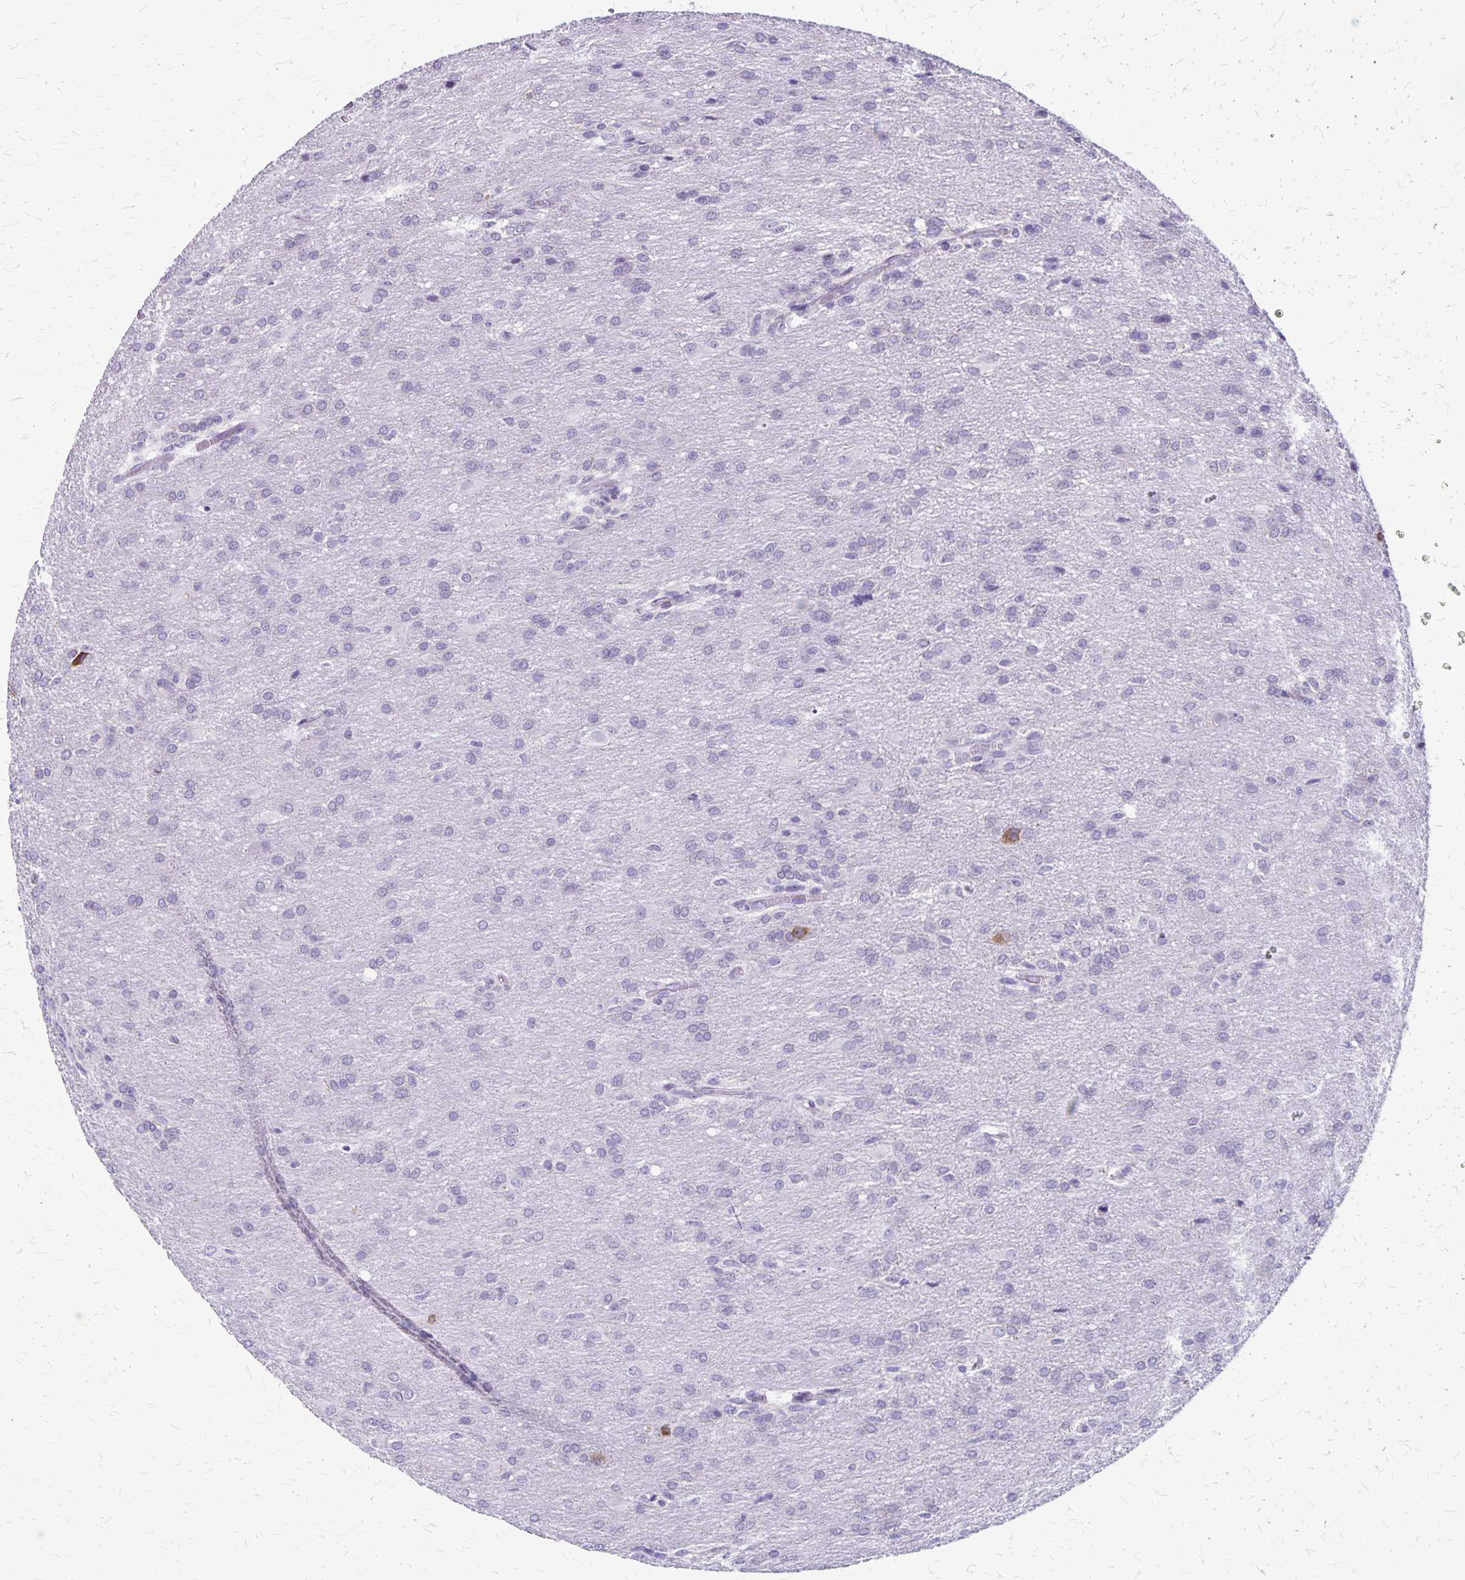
{"staining": {"intensity": "negative", "quantity": "none", "location": "none"}, "tissue": "glioma", "cell_type": "Tumor cells", "image_type": "cancer", "snomed": [{"axis": "morphology", "description": "Glioma, malignant, High grade"}, {"axis": "topography", "description": "Brain"}], "caption": "An IHC photomicrograph of malignant high-grade glioma is shown. There is no staining in tumor cells of malignant high-grade glioma.", "gene": "PLXNB3", "patient": {"sex": "male", "age": 68}}